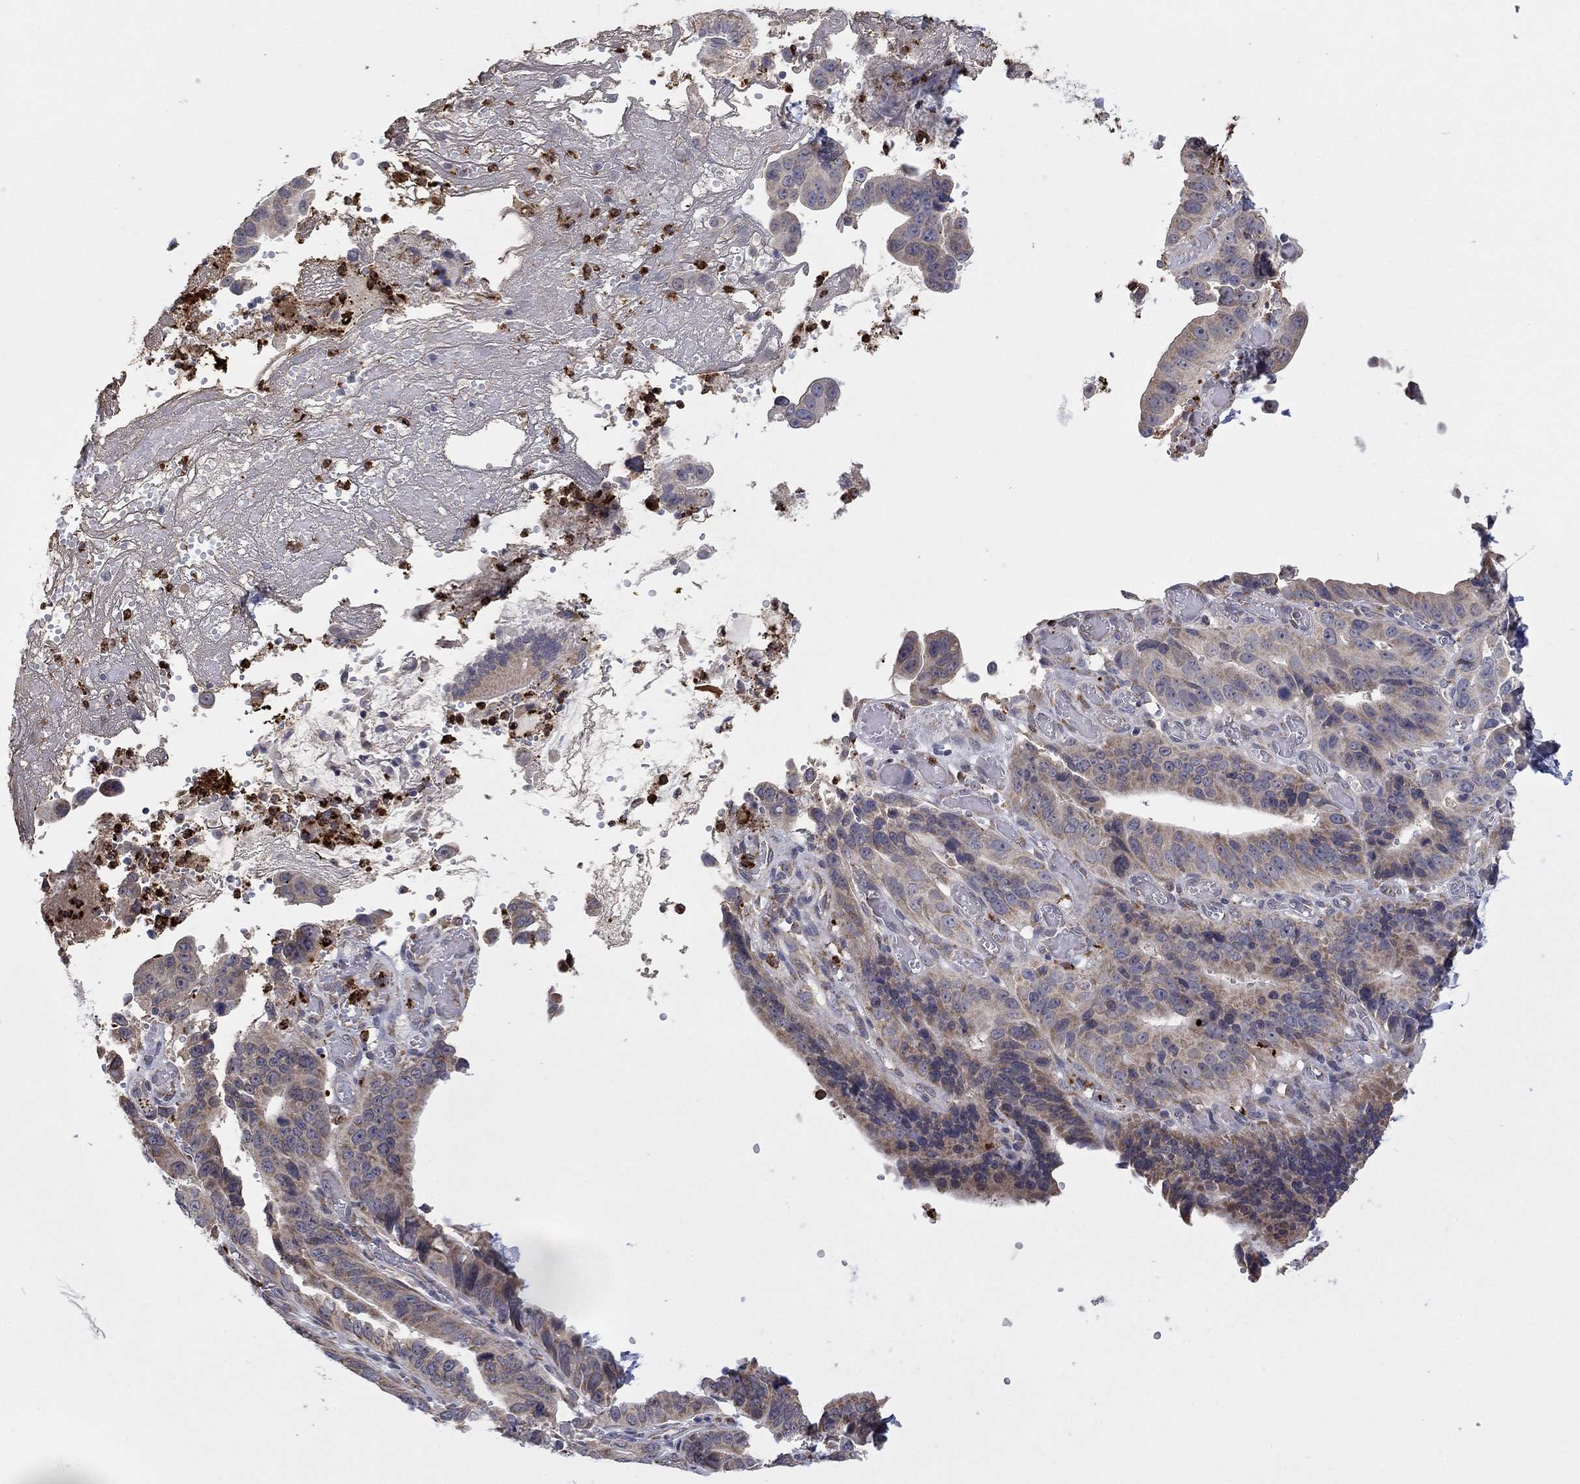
{"staining": {"intensity": "weak", "quantity": "25%-75%", "location": "cytoplasmic/membranous"}, "tissue": "stomach cancer", "cell_type": "Tumor cells", "image_type": "cancer", "snomed": [{"axis": "morphology", "description": "Adenocarcinoma, NOS"}, {"axis": "topography", "description": "Stomach"}], "caption": "Weak cytoplasmic/membranous positivity for a protein is present in approximately 25%-75% of tumor cells of adenocarcinoma (stomach) using IHC.", "gene": "MTRFR", "patient": {"sex": "male", "age": 84}}